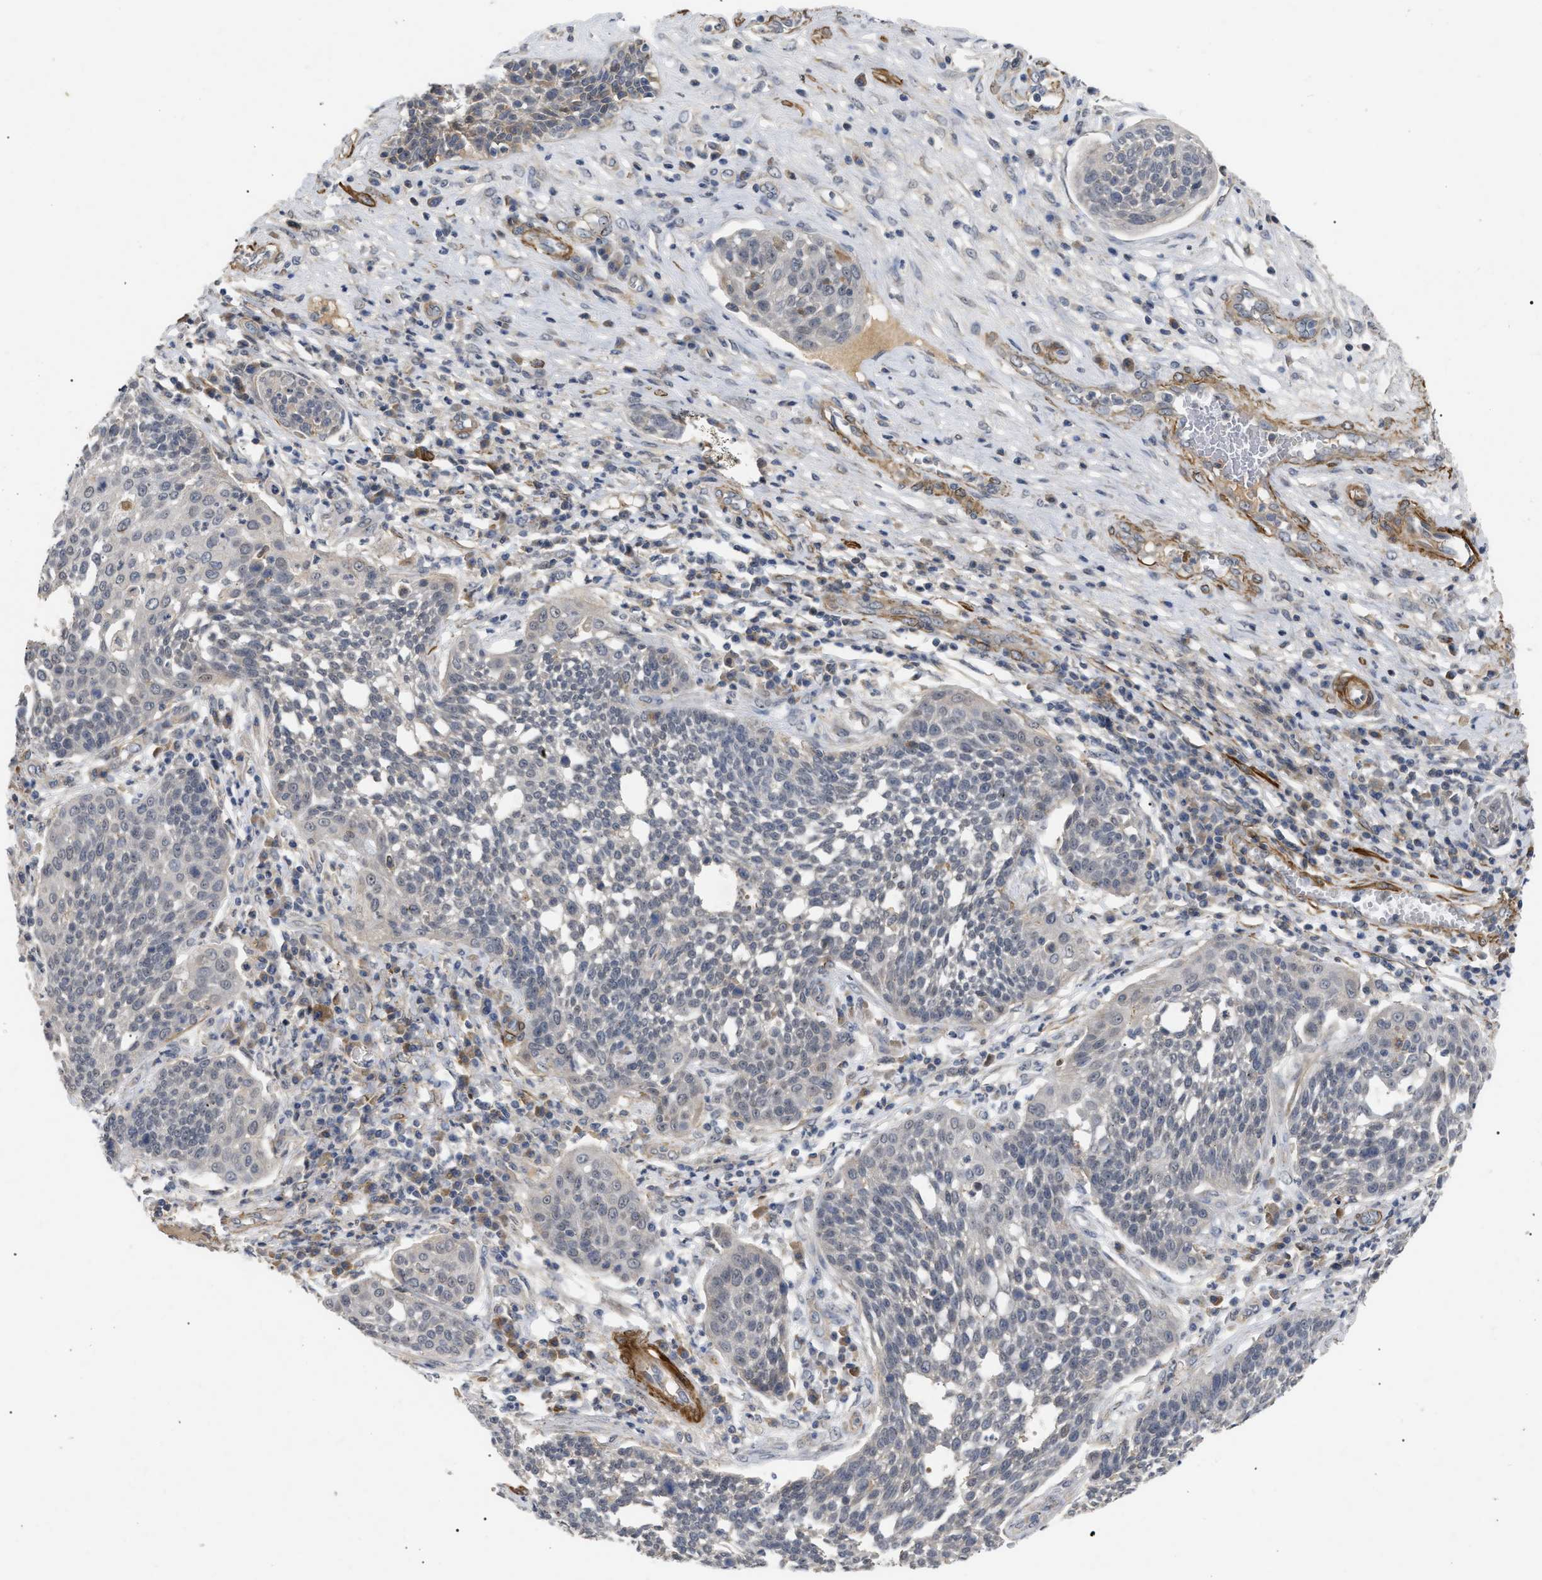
{"staining": {"intensity": "negative", "quantity": "none", "location": "none"}, "tissue": "cervical cancer", "cell_type": "Tumor cells", "image_type": "cancer", "snomed": [{"axis": "morphology", "description": "Squamous cell carcinoma, NOS"}, {"axis": "topography", "description": "Cervix"}], "caption": "This image is of cervical cancer (squamous cell carcinoma) stained with immunohistochemistry (IHC) to label a protein in brown with the nuclei are counter-stained blue. There is no staining in tumor cells.", "gene": "ST6GALNAC6", "patient": {"sex": "female", "age": 34}}